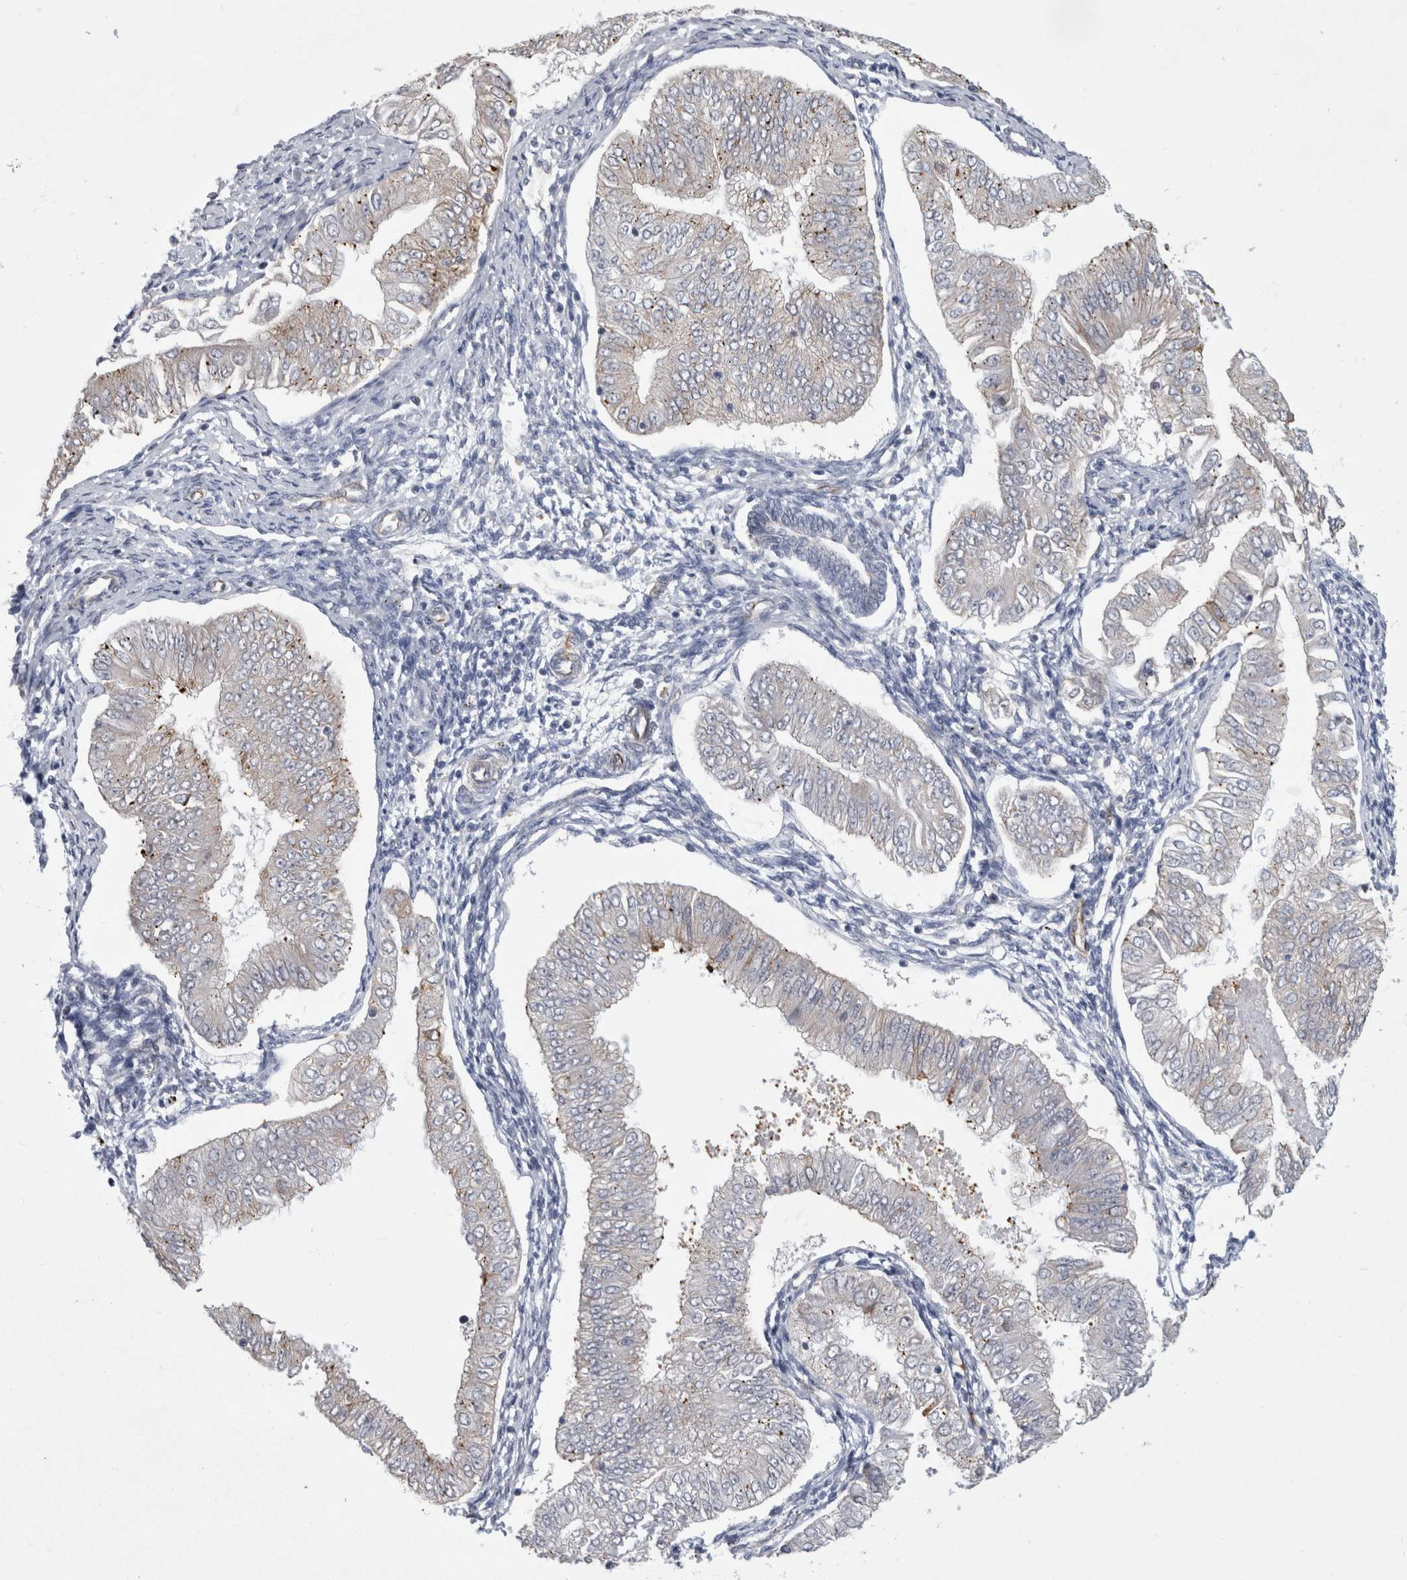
{"staining": {"intensity": "negative", "quantity": "none", "location": "none"}, "tissue": "endometrial cancer", "cell_type": "Tumor cells", "image_type": "cancer", "snomed": [{"axis": "morphology", "description": "Normal tissue, NOS"}, {"axis": "morphology", "description": "Adenocarcinoma, NOS"}, {"axis": "topography", "description": "Endometrium"}], "caption": "The image shows no staining of tumor cells in endometrial cancer (adenocarcinoma). Brightfield microscopy of immunohistochemistry (IHC) stained with DAB (3,3'-diaminobenzidine) (brown) and hematoxylin (blue), captured at high magnification.", "gene": "FAM83H", "patient": {"sex": "female", "age": 53}}